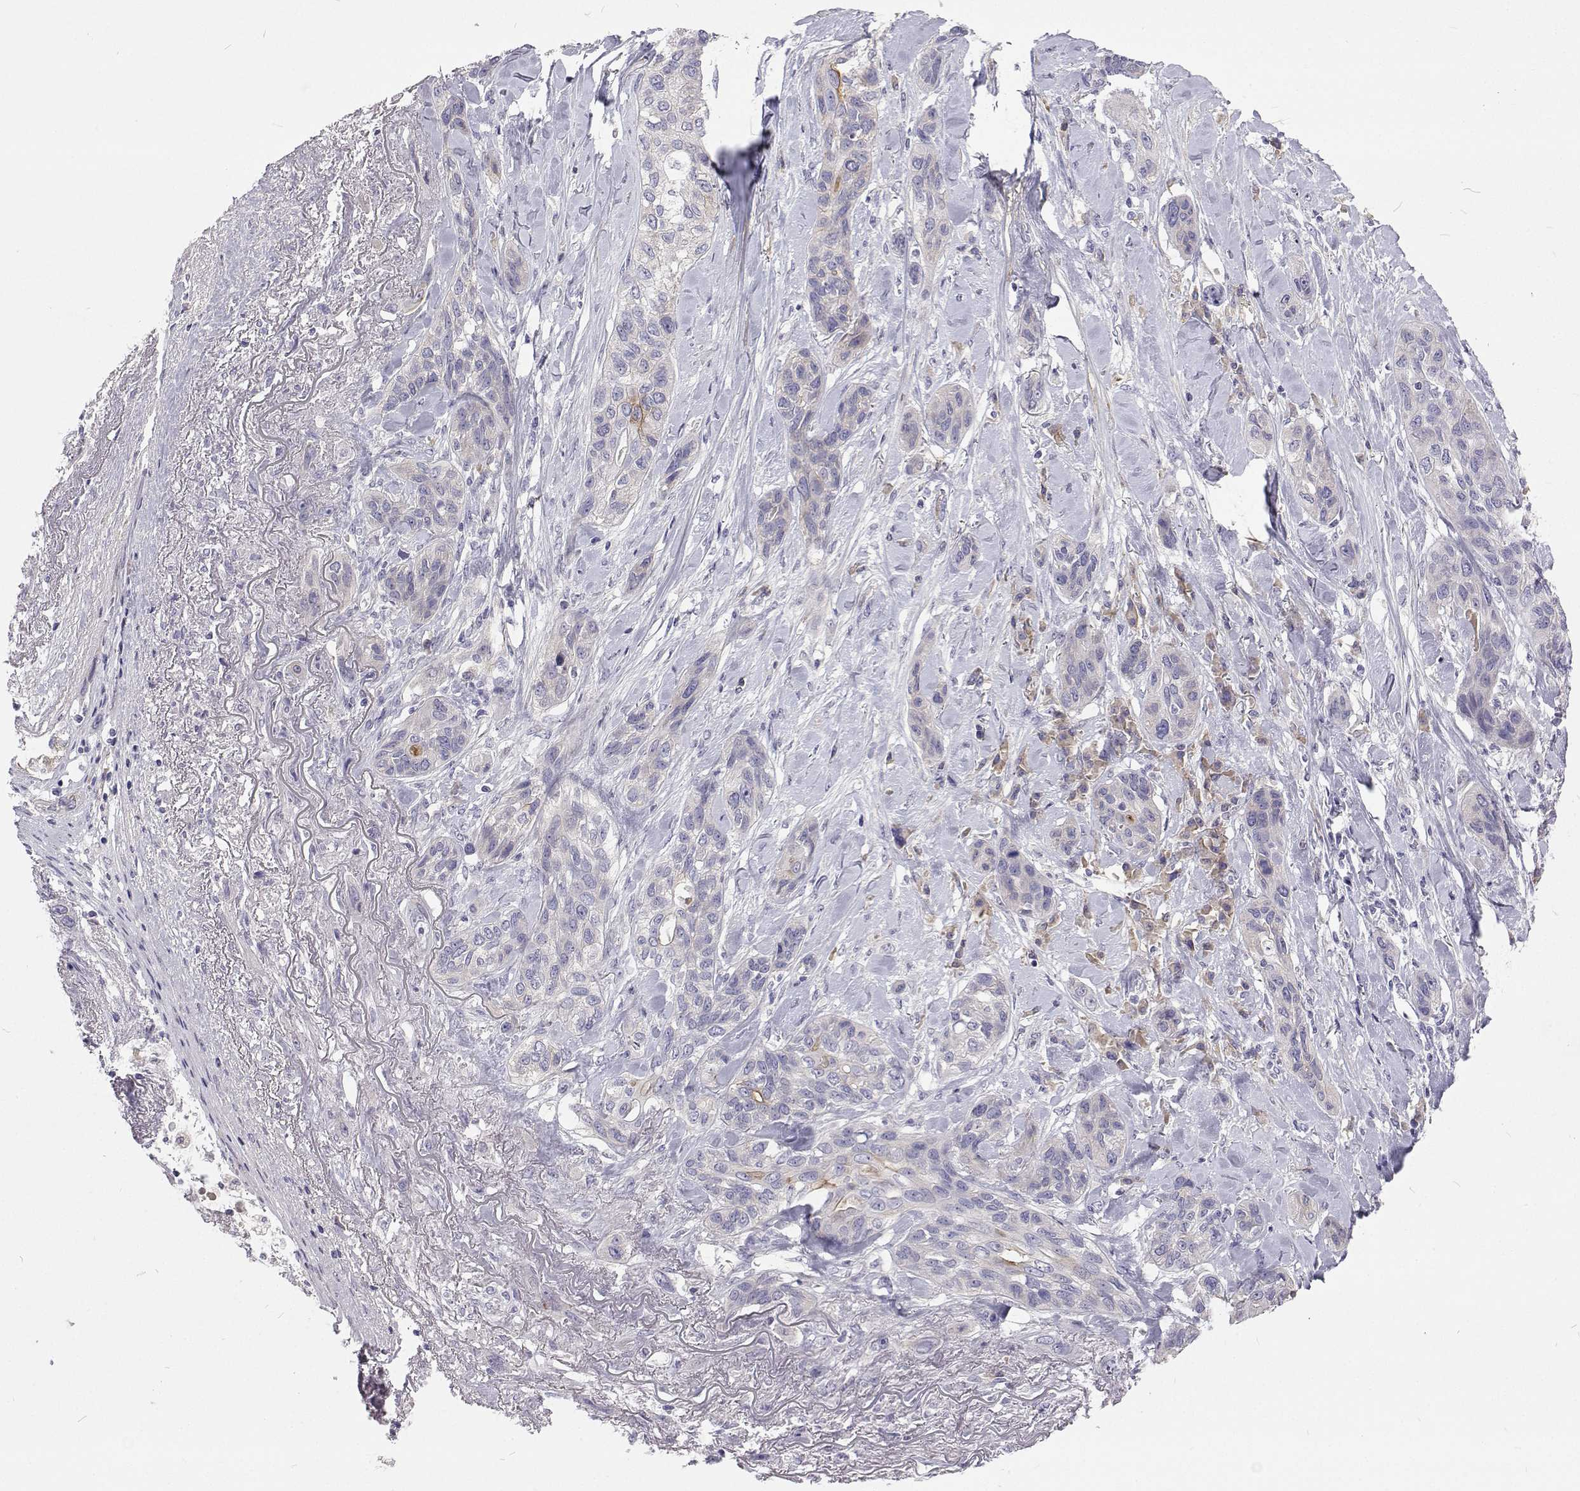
{"staining": {"intensity": "negative", "quantity": "none", "location": "none"}, "tissue": "lung cancer", "cell_type": "Tumor cells", "image_type": "cancer", "snomed": [{"axis": "morphology", "description": "Squamous cell carcinoma, NOS"}, {"axis": "topography", "description": "Lung"}], "caption": "There is no significant staining in tumor cells of lung cancer (squamous cell carcinoma).", "gene": "NPR3", "patient": {"sex": "female", "age": 70}}